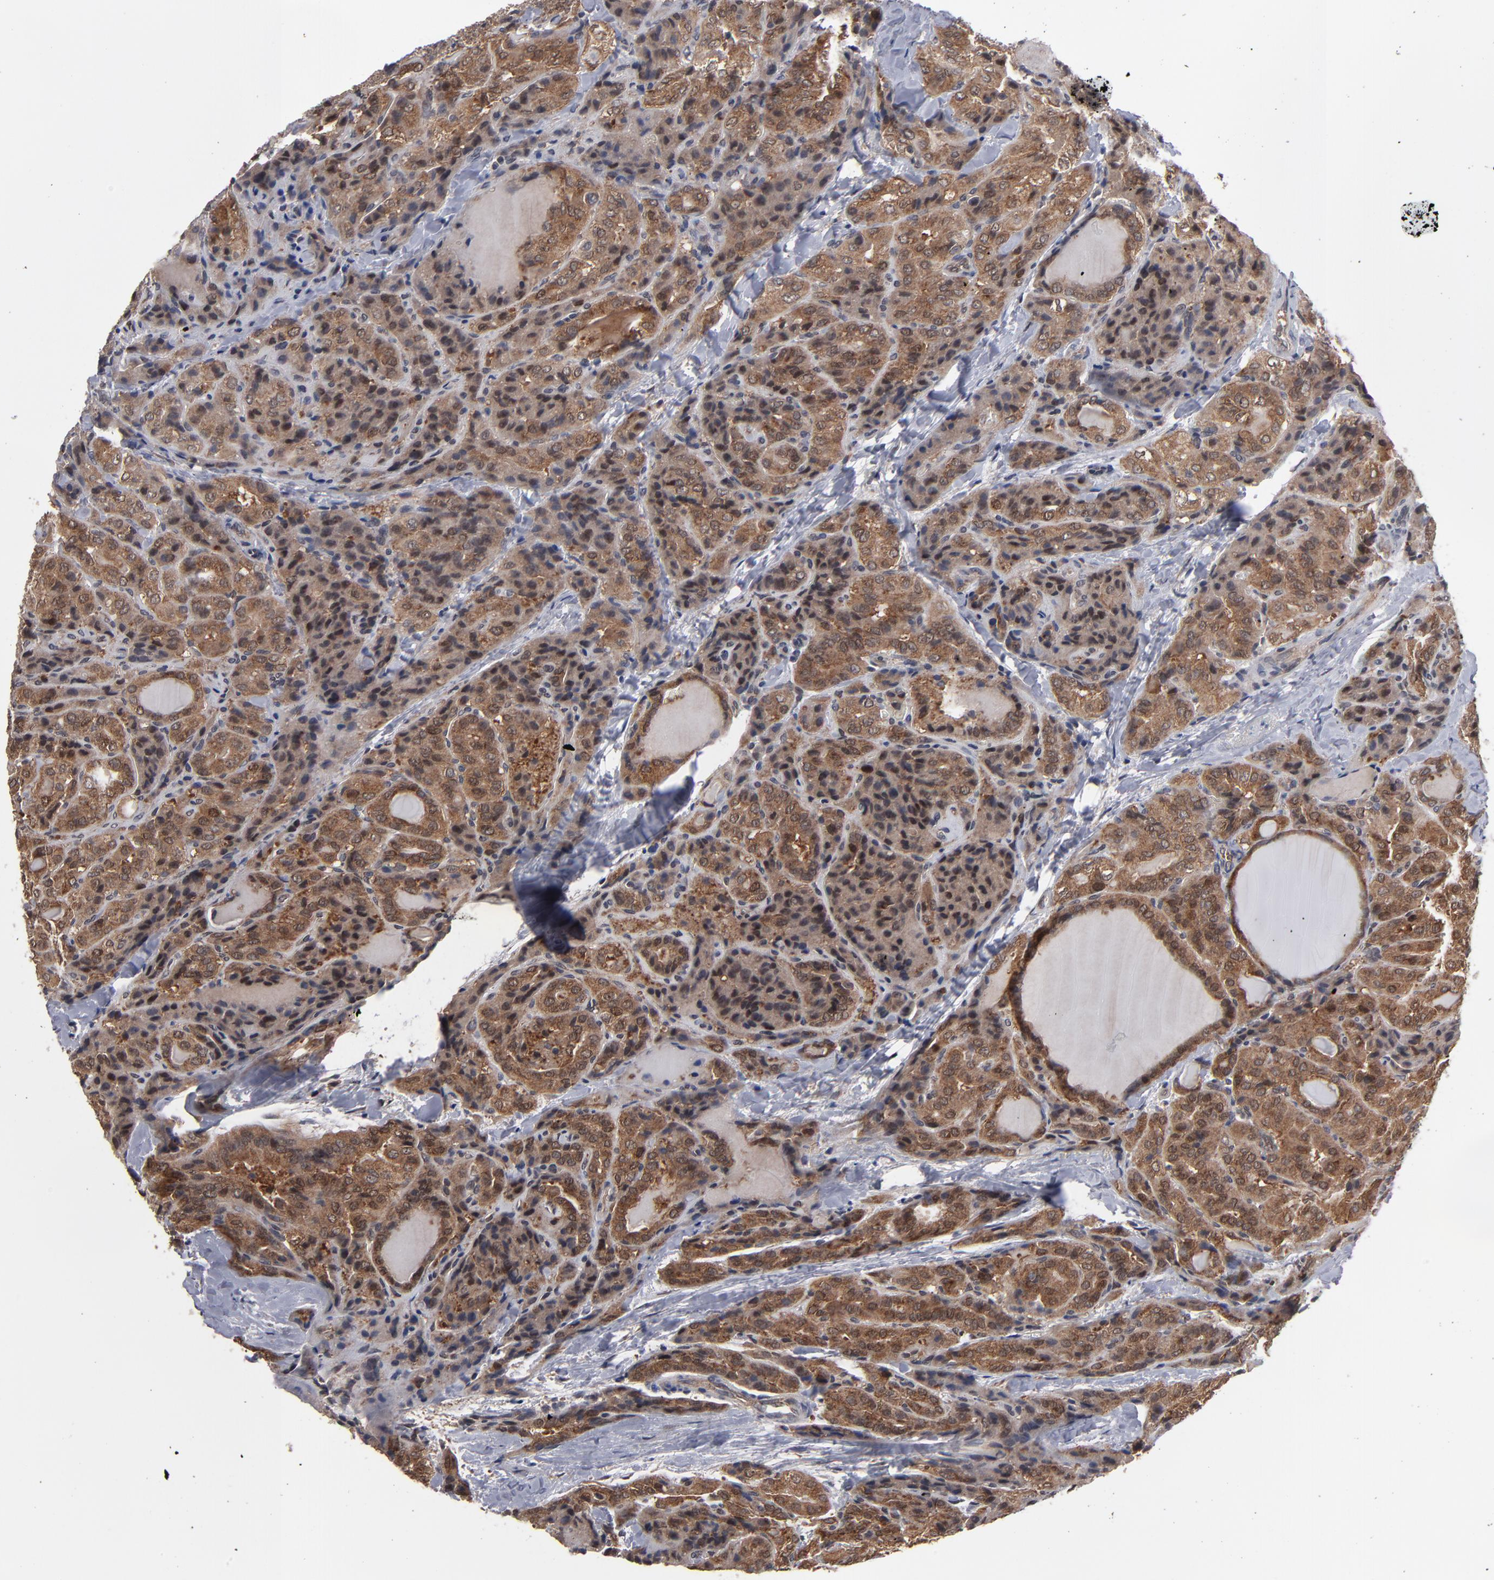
{"staining": {"intensity": "strong", "quantity": ">75%", "location": "cytoplasmic/membranous"}, "tissue": "thyroid cancer", "cell_type": "Tumor cells", "image_type": "cancer", "snomed": [{"axis": "morphology", "description": "Papillary adenocarcinoma, NOS"}, {"axis": "topography", "description": "Thyroid gland"}], "caption": "High-magnification brightfield microscopy of papillary adenocarcinoma (thyroid) stained with DAB (brown) and counterstained with hematoxylin (blue). tumor cells exhibit strong cytoplasmic/membranous staining is identified in about>75% of cells. Using DAB (3,3'-diaminobenzidine) (brown) and hematoxylin (blue) stains, captured at high magnification using brightfield microscopy.", "gene": "ALG13", "patient": {"sex": "female", "age": 71}}